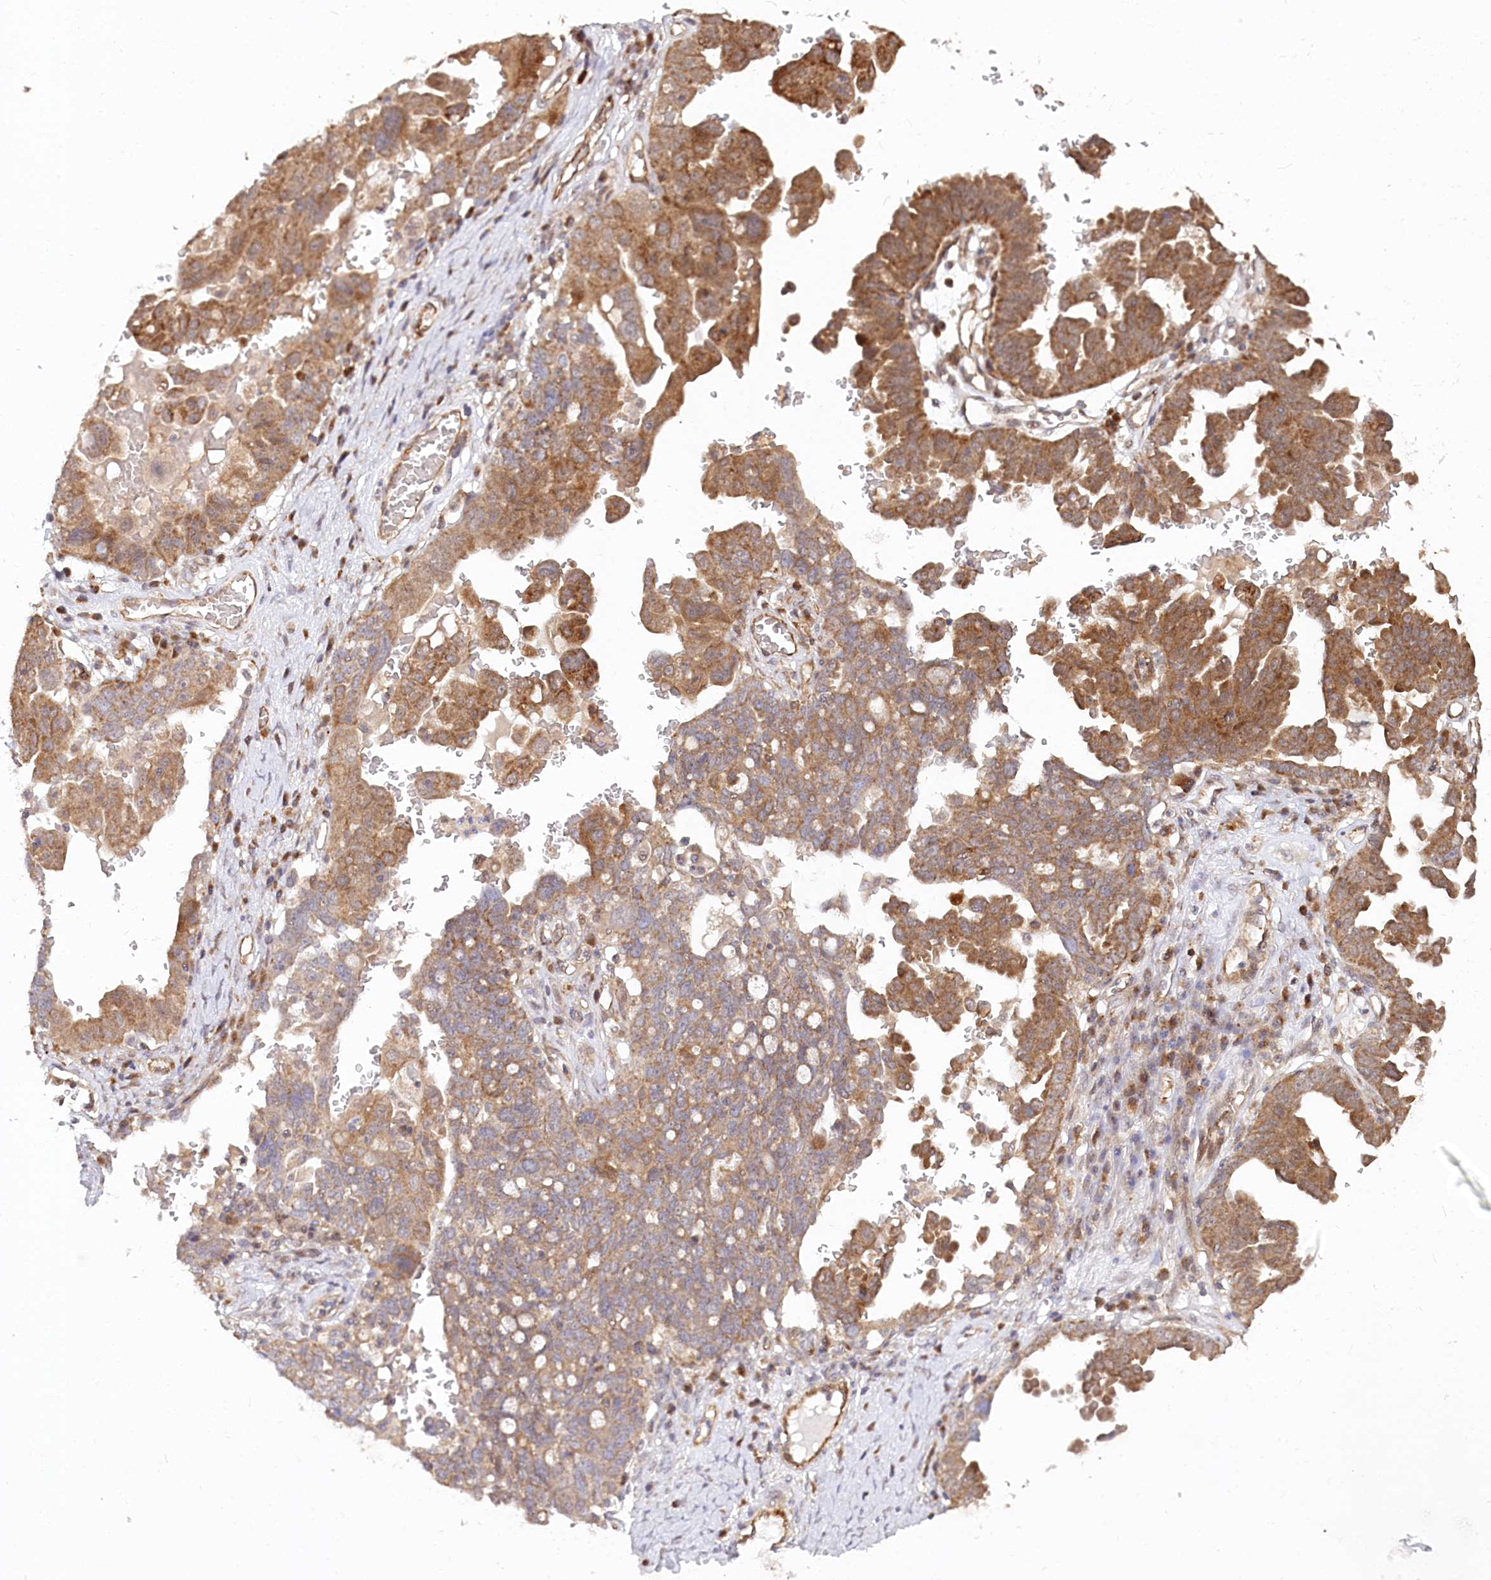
{"staining": {"intensity": "moderate", "quantity": ">75%", "location": "cytoplasmic/membranous"}, "tissue": "ovarian cancer", "cell_type": "Tumor cells", "image_type": "cancer", "snomed": [{"axis": "morphology", "description": "Carcinoma, endometroid"}, {"axis": "topography", "description": "Ovary"}], "caption": "Immunohistochemical staining of human ovarian cancer (endometroid carcinoma) exhibits medium levels of moderate cytoplasmic/membranous protein expression in about >75% of tumor cells. The protein is shown in brown color, while the nuclei are stained blue.", "gene": "CEP70", "patient": {"sex": "female", "age": 62}}